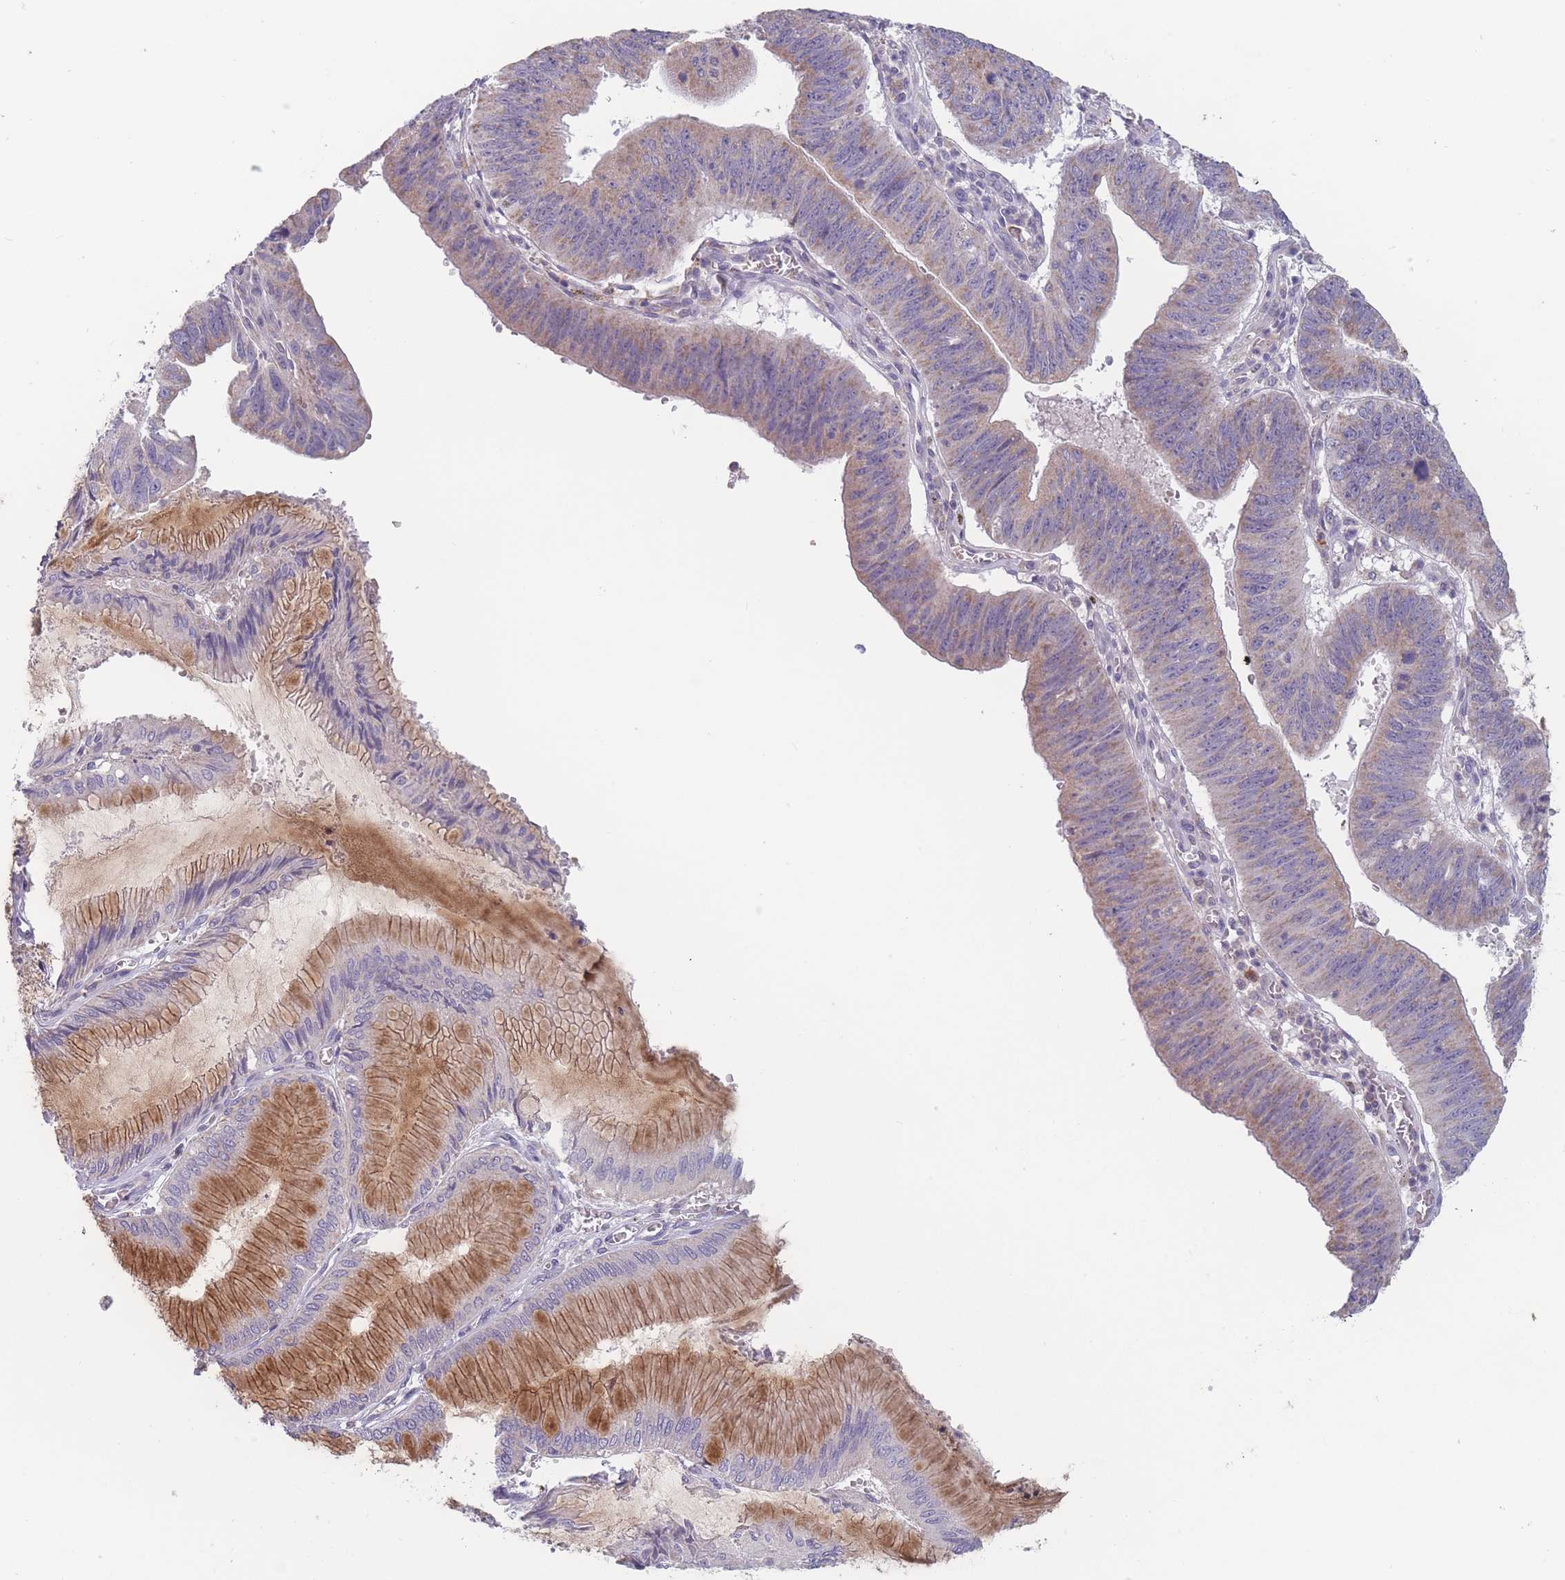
{"staining": {"intensity": "weak", "quantity": "25%-75%", "location": "cytoplasmic/membranous"}, "tissue": "stomach cancer", "cell_type": "Tumor cells", "image_type": "cancer", "snomed": [{"axis": "morphology", "description": "Adenocarcinoma, NOS"}, {"axis": "topography", "description": "Stomach"}], "caption": "About 25%-75% of tumor cells in human stomach cancer exhibit weak cytoplasmic/membranous protein staining as visualized by brown immunohistochemical staining.", "gene": "PEX7", "patient": {"sex": "male", "age": 59}}